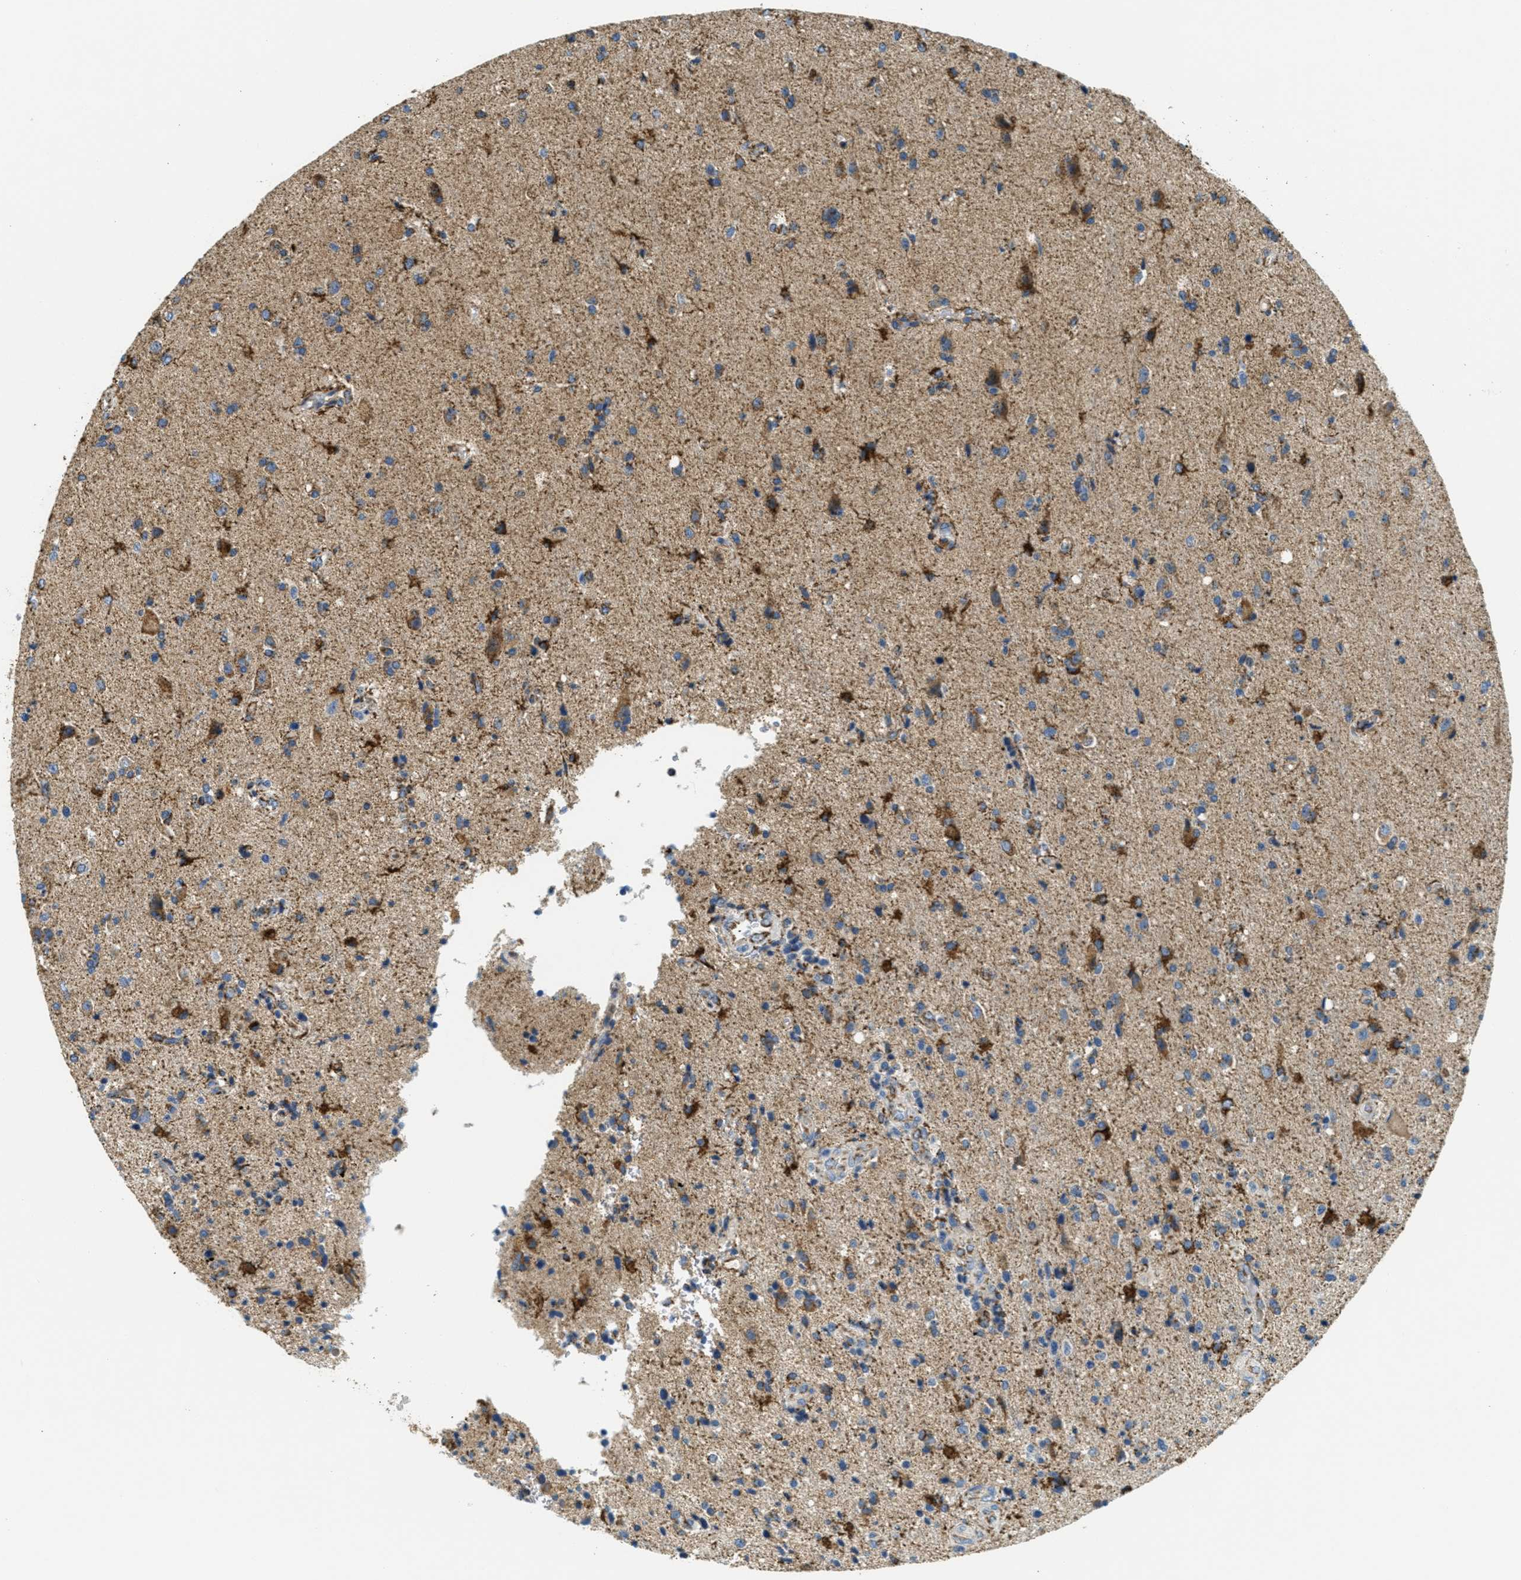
{"staining": {"intensity": "strong", "quantity": "<25%", "location": "cytoplasmic/membranous"}, "tissue": "glioma", "cell_type": "Tumor cells", "image_type": "cancer", "snomed": [{"axis": "morphology", "description": "Glioma, malignant, High grade"}, {"axis": "topography", "description": "Brain"}], "caption": "An image of malignant high-grade glioma stained for a protein shows strong cytoplasmic/membranous brown staining in tumor cells.", "gene": "HLCS", "patient": {"sex": "male", "age": 72}}